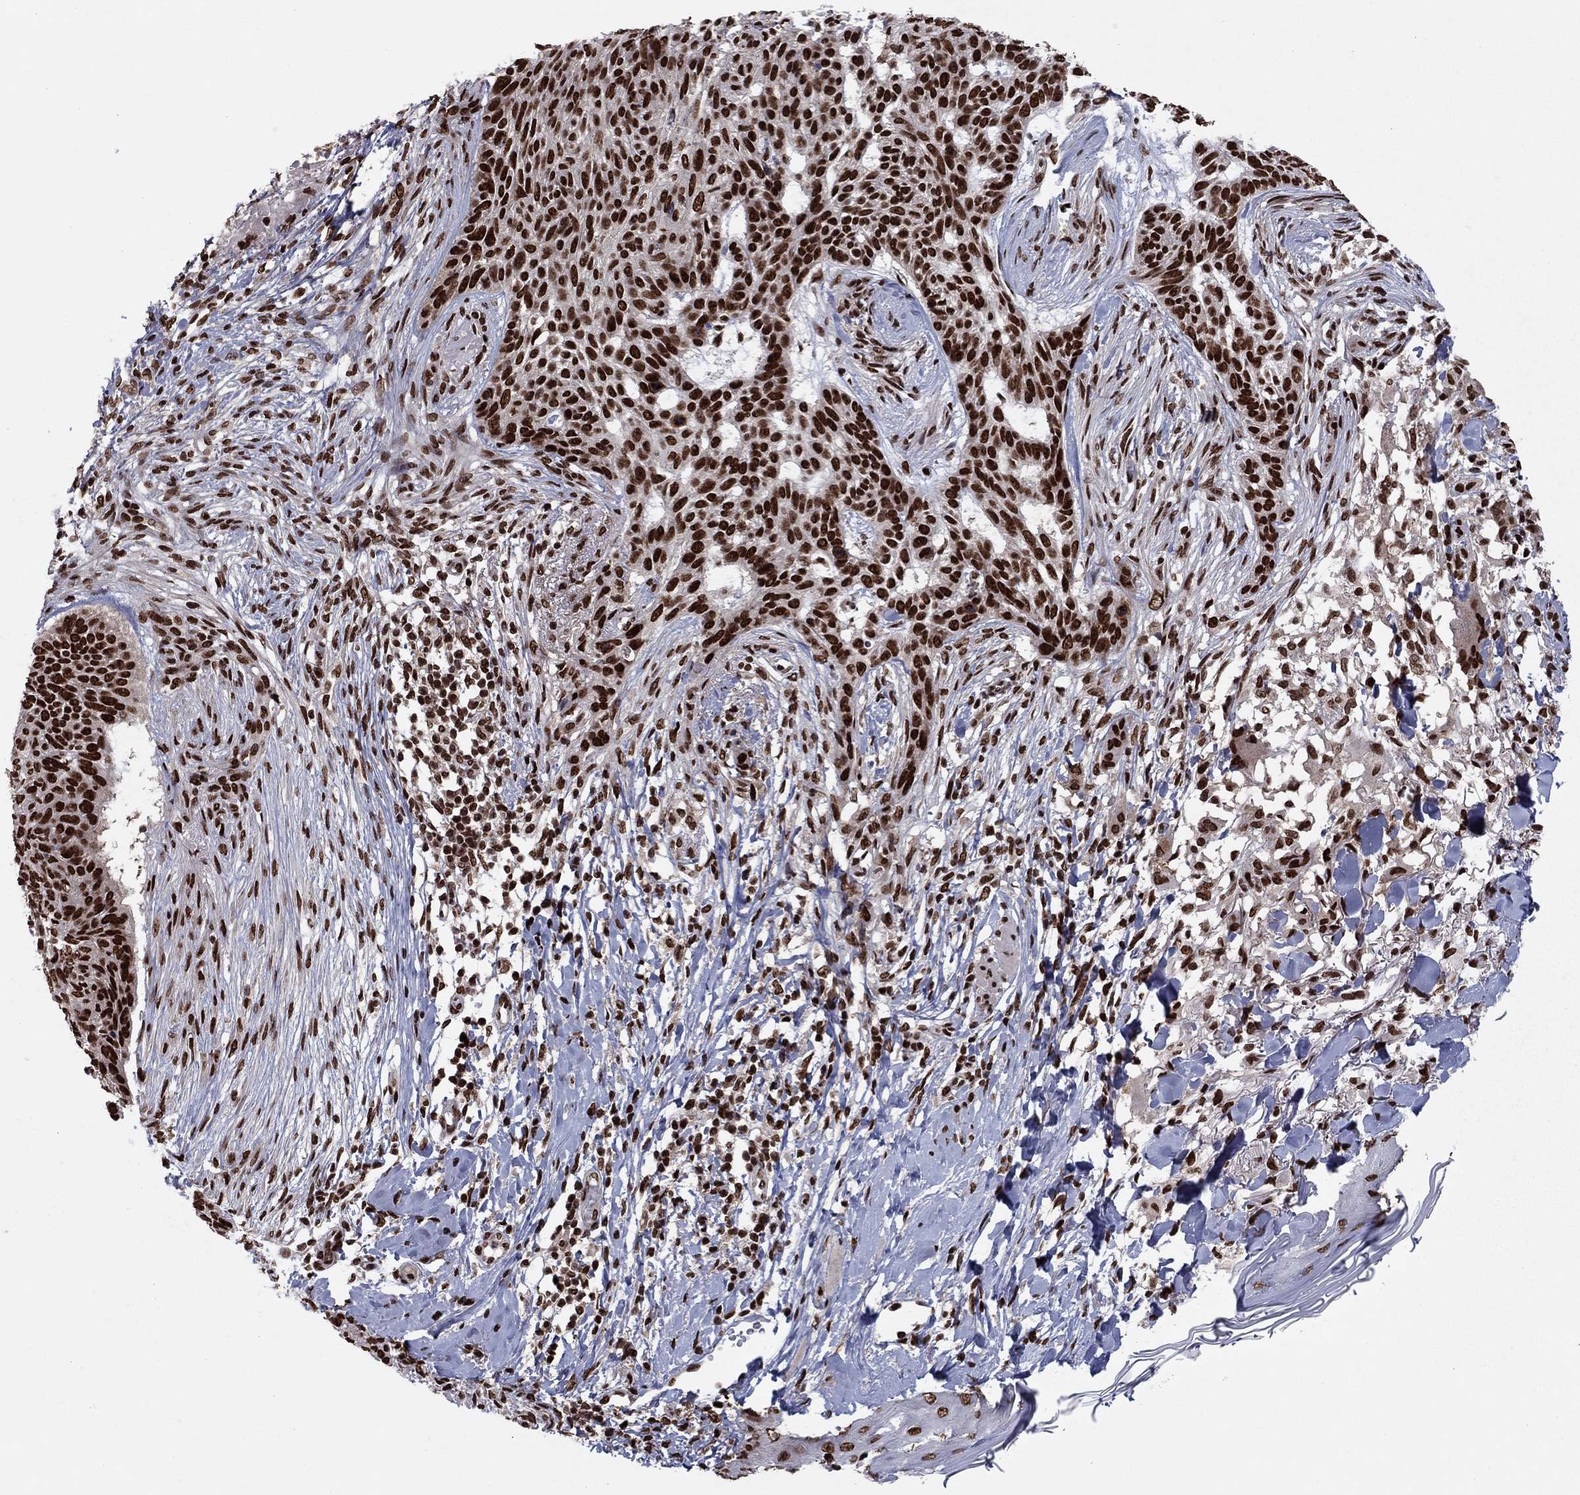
{"staining": {"intensity": "strong", "quantity": ">75%", "location": "nuclear"}, "tissue": "skin cancer", "cell_type": "Tumor cells", "image_type": "cancer", "snomed": [{"axis": "morphology", "description": "Normal tissue, NOS"}, {"axis": "morphology", "description": "Basal cell carcinoma"}, {"axis": "topography", "description": "Skin"}], "caption": "A micrograph showing strong nuclear positivity in approximately >75% of tumor cells in skin basal cell carcinoma, as visualized by brown immunohistochemical staining.", "gene": "USP54", "patient": {"sex": "male", "age": 84}}